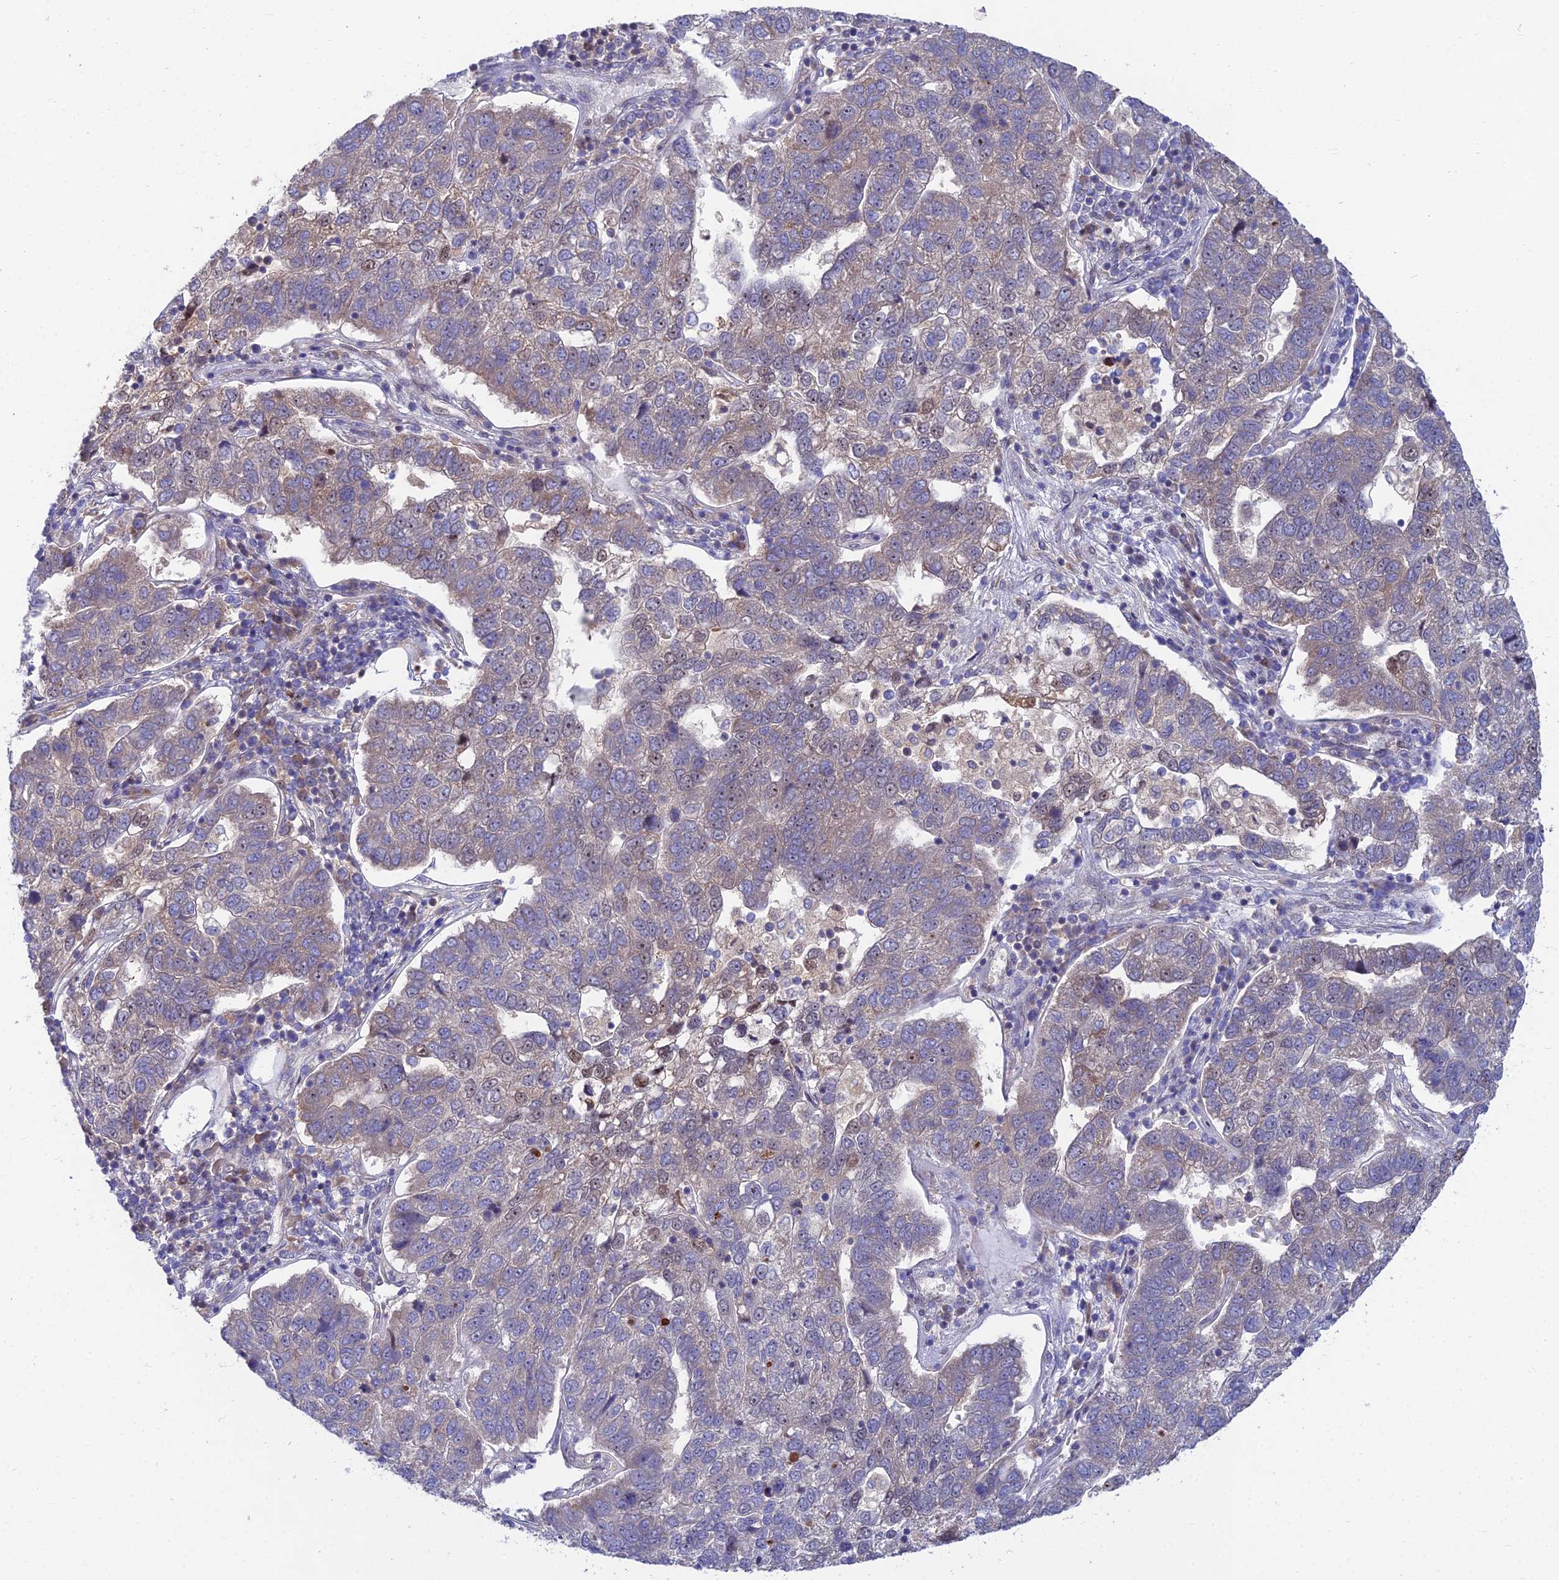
{"staining": {"intensity": "weak", "quantity": "<25%", "location": "cytoplasmic/membranous"}, "tissue": "pancreatic cancer", "cell_type": "Tumor cells", "image_type": "cancer", "snomed": [{"axis": "morphology", "description": "Adenocarcinoma, NOS"}, {"axis": "topography", "description": "Pancreas"}], "caption": "An image of human pancreatic cancer (adenocarcinoma) is negative for staining in tumor cells.", "gene": "DNPEP", "patient": {"sex": "female", "age": 61}}